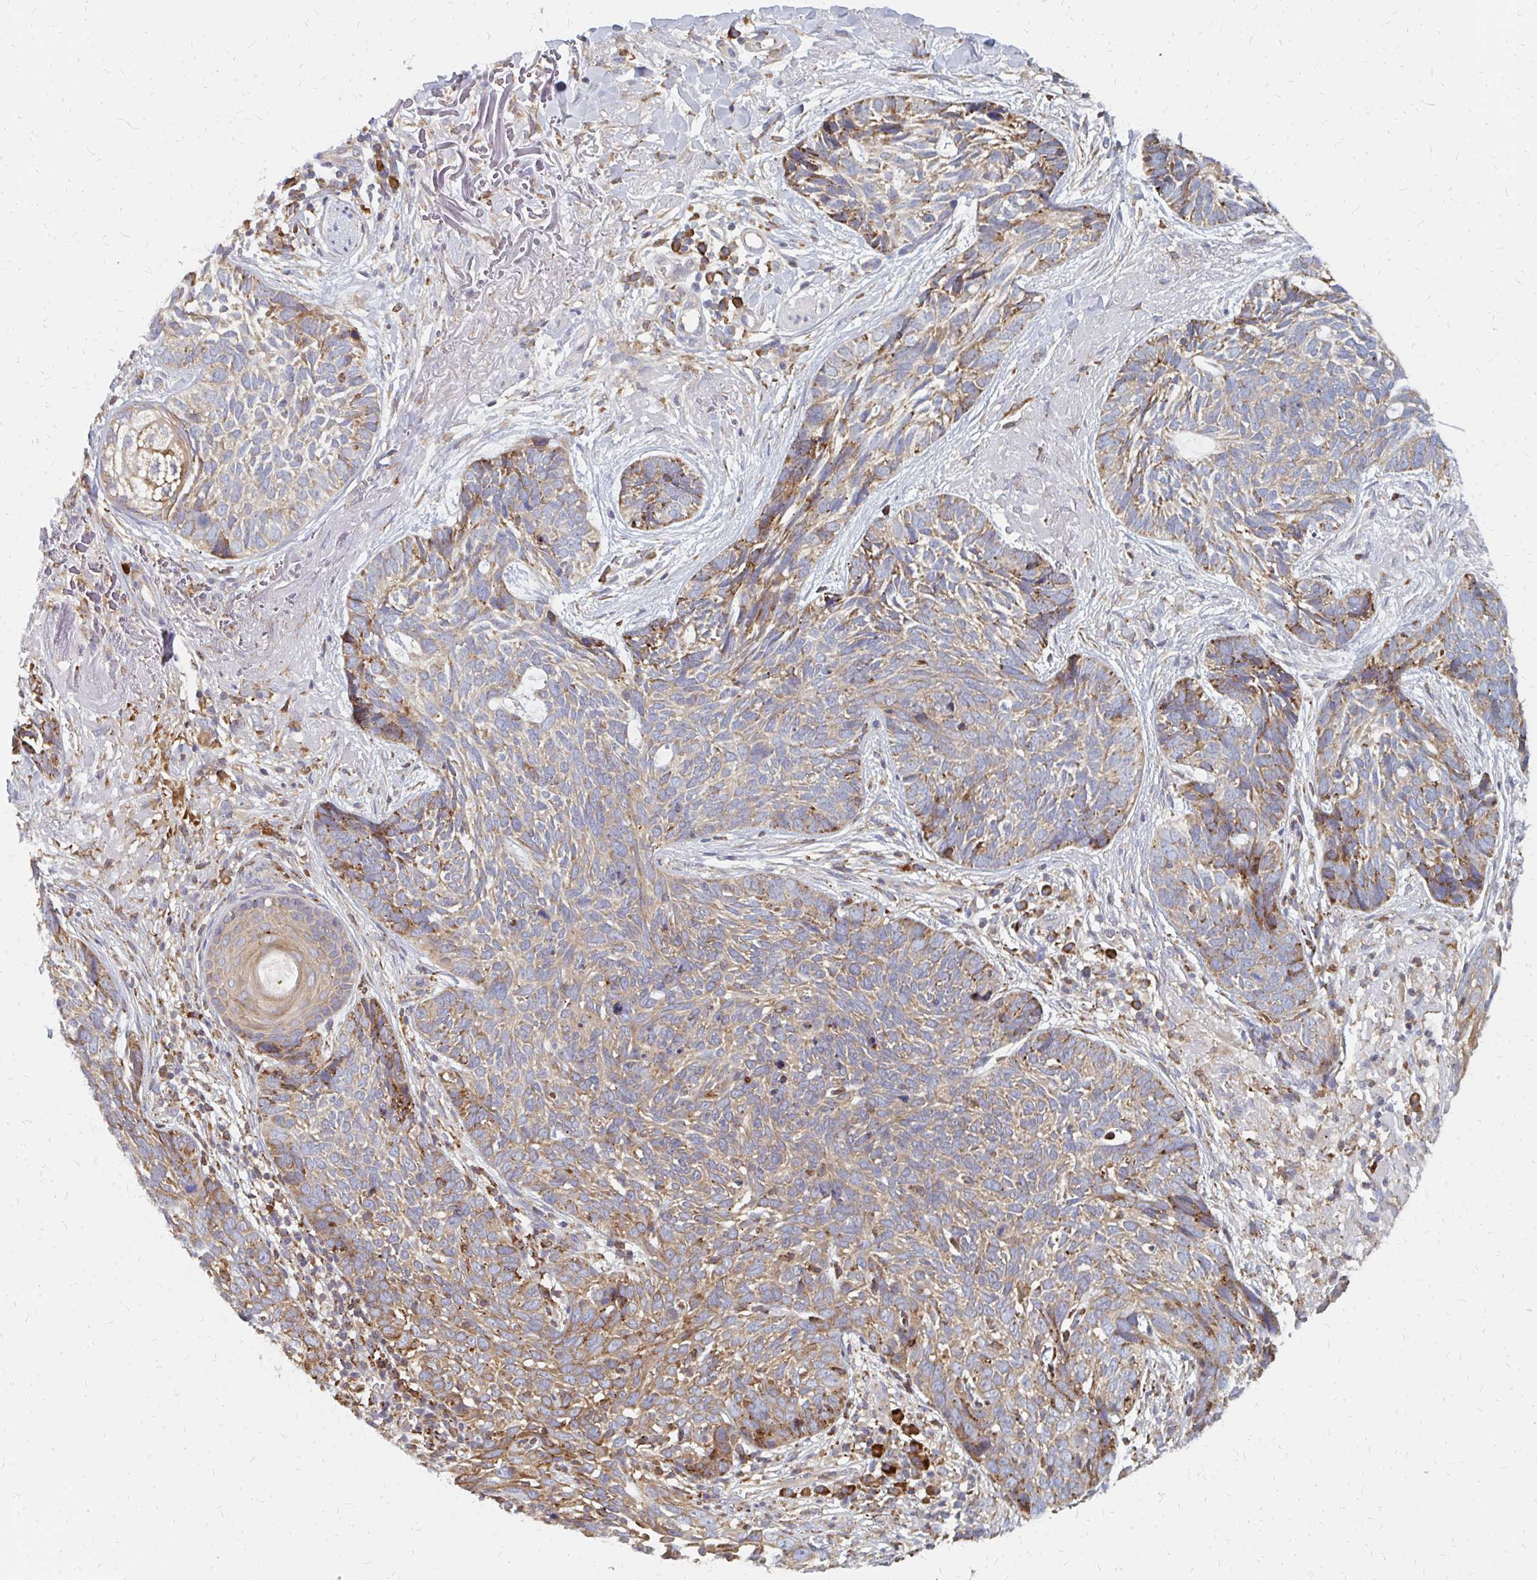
{"staining": {"intensity": "moderate", "quantity": "<25%", "location": "cytoplasmic/membranous"}, "tissue": "skin cancer", "cell_type": "Tumor cells", "image_type": "cancer", "snomed": [{"axis": "morphology", "description": "Basal cell carcinoma"}, {"axis": "topography", "description": "Skin"}, {"axis": "topography", "description": "Skin of face"}], "caption": "This histopathology image demonstrates immunohistochemistry staining of human skin cancer (basal cell carcinoma), with low moderate cytoplasmic/membranous staining in approximately <25% of tumor cells.", "gene": "PPP1R13L", "patient": {"sex": "female", "age": 95}}